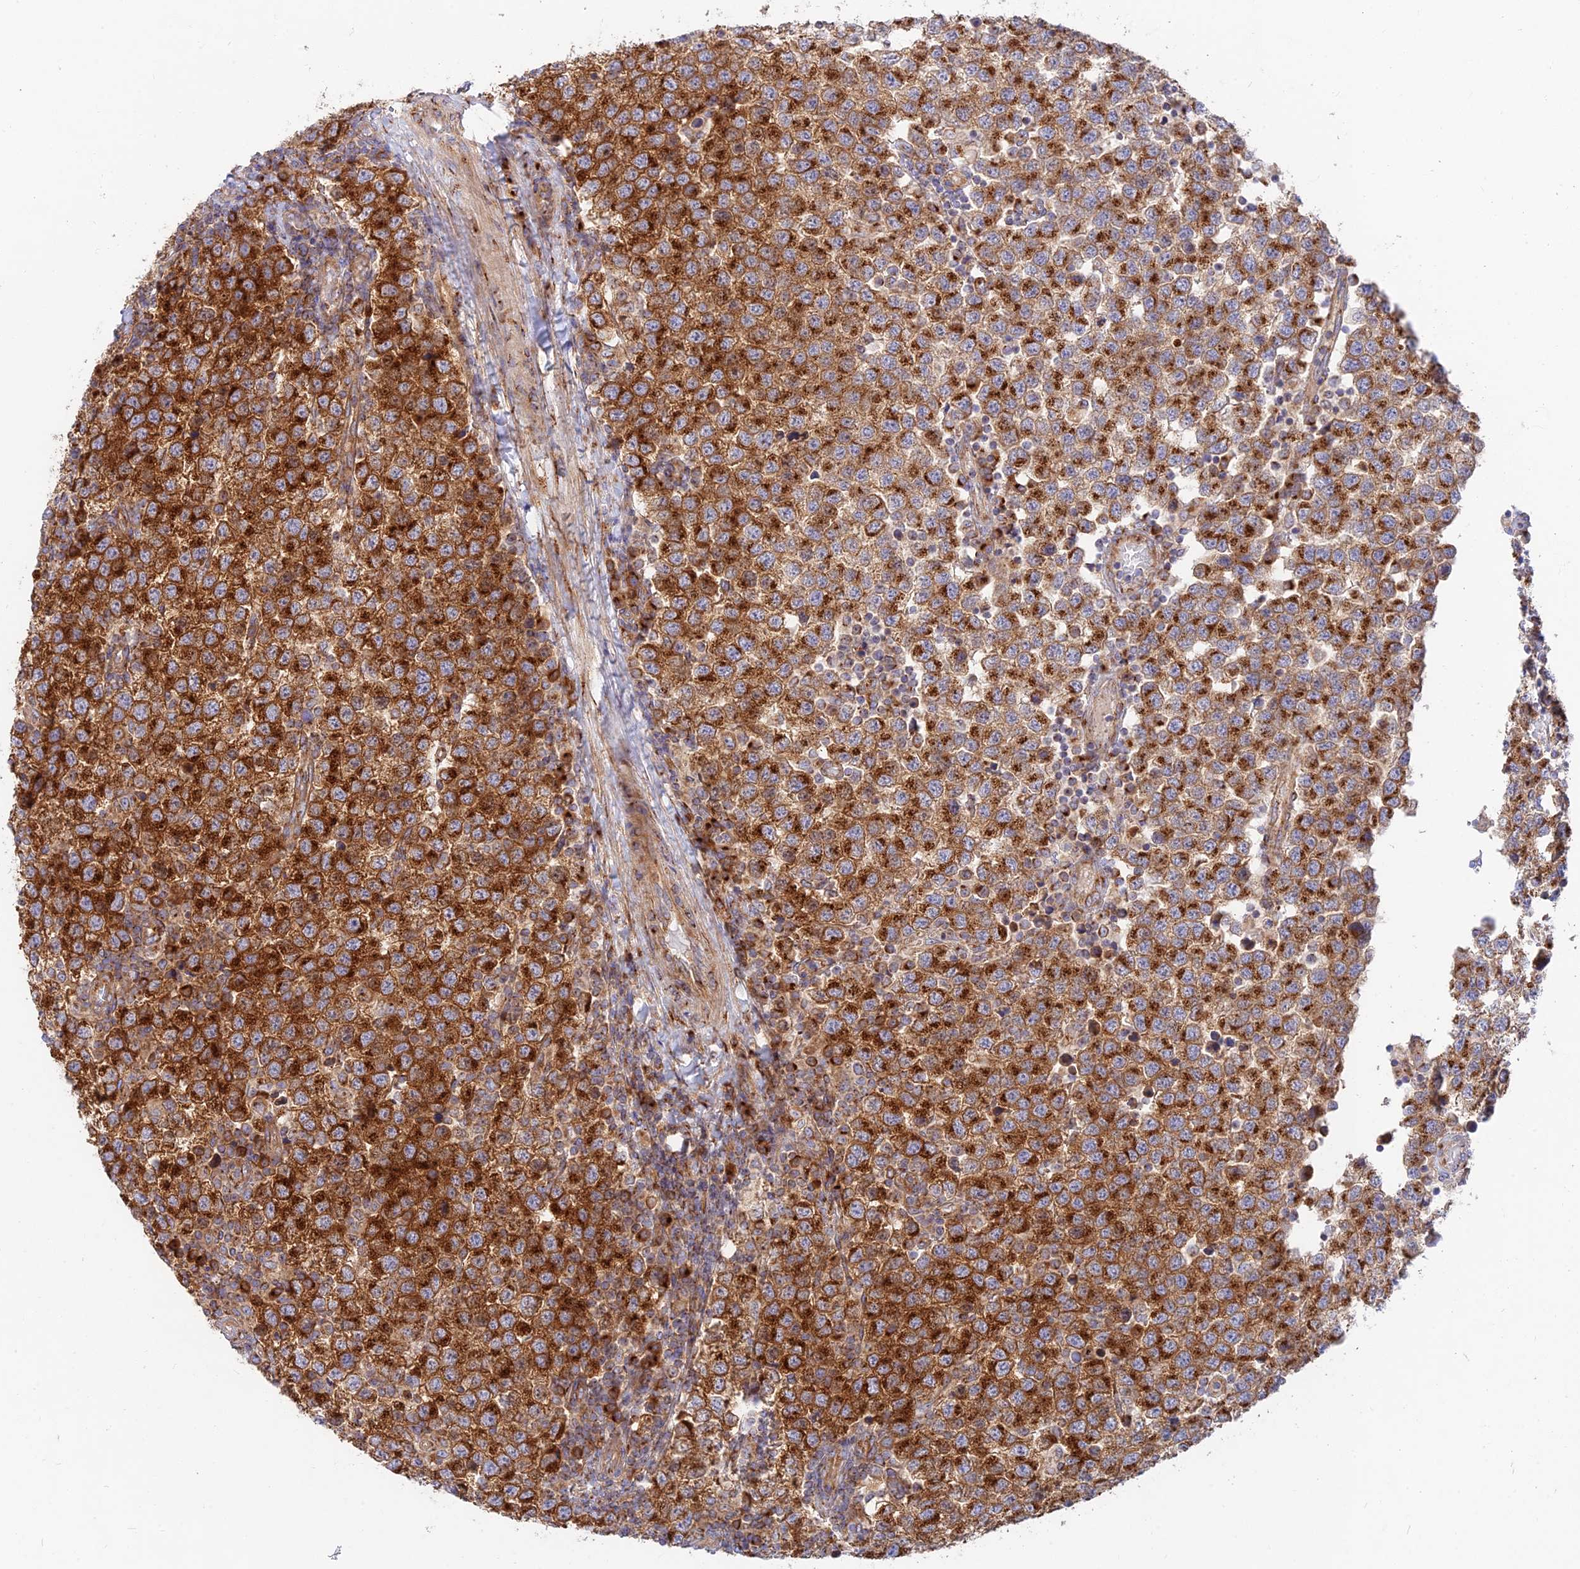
{"staining": {"intensity": "strong", "quantity": ">75%", "location": "cytoplasmic/membranous"}, "tissue": "testis cancer", "cell_type": "Tumor cells", "image_type": "cancer", "snomed": [{"axis": "morphology", "description": "Seminoma, NOS"}, {"axis": "topography", "description": "Testis"}], "caption": "This is a histology image of immunohistochemistry (IHC) staining of testis cancer, which shows strong staining in the cytoplasmic/membranous of tumor cells.", "gene": "GOLGA3", "patient": {"sex": "male", "age": 34}}